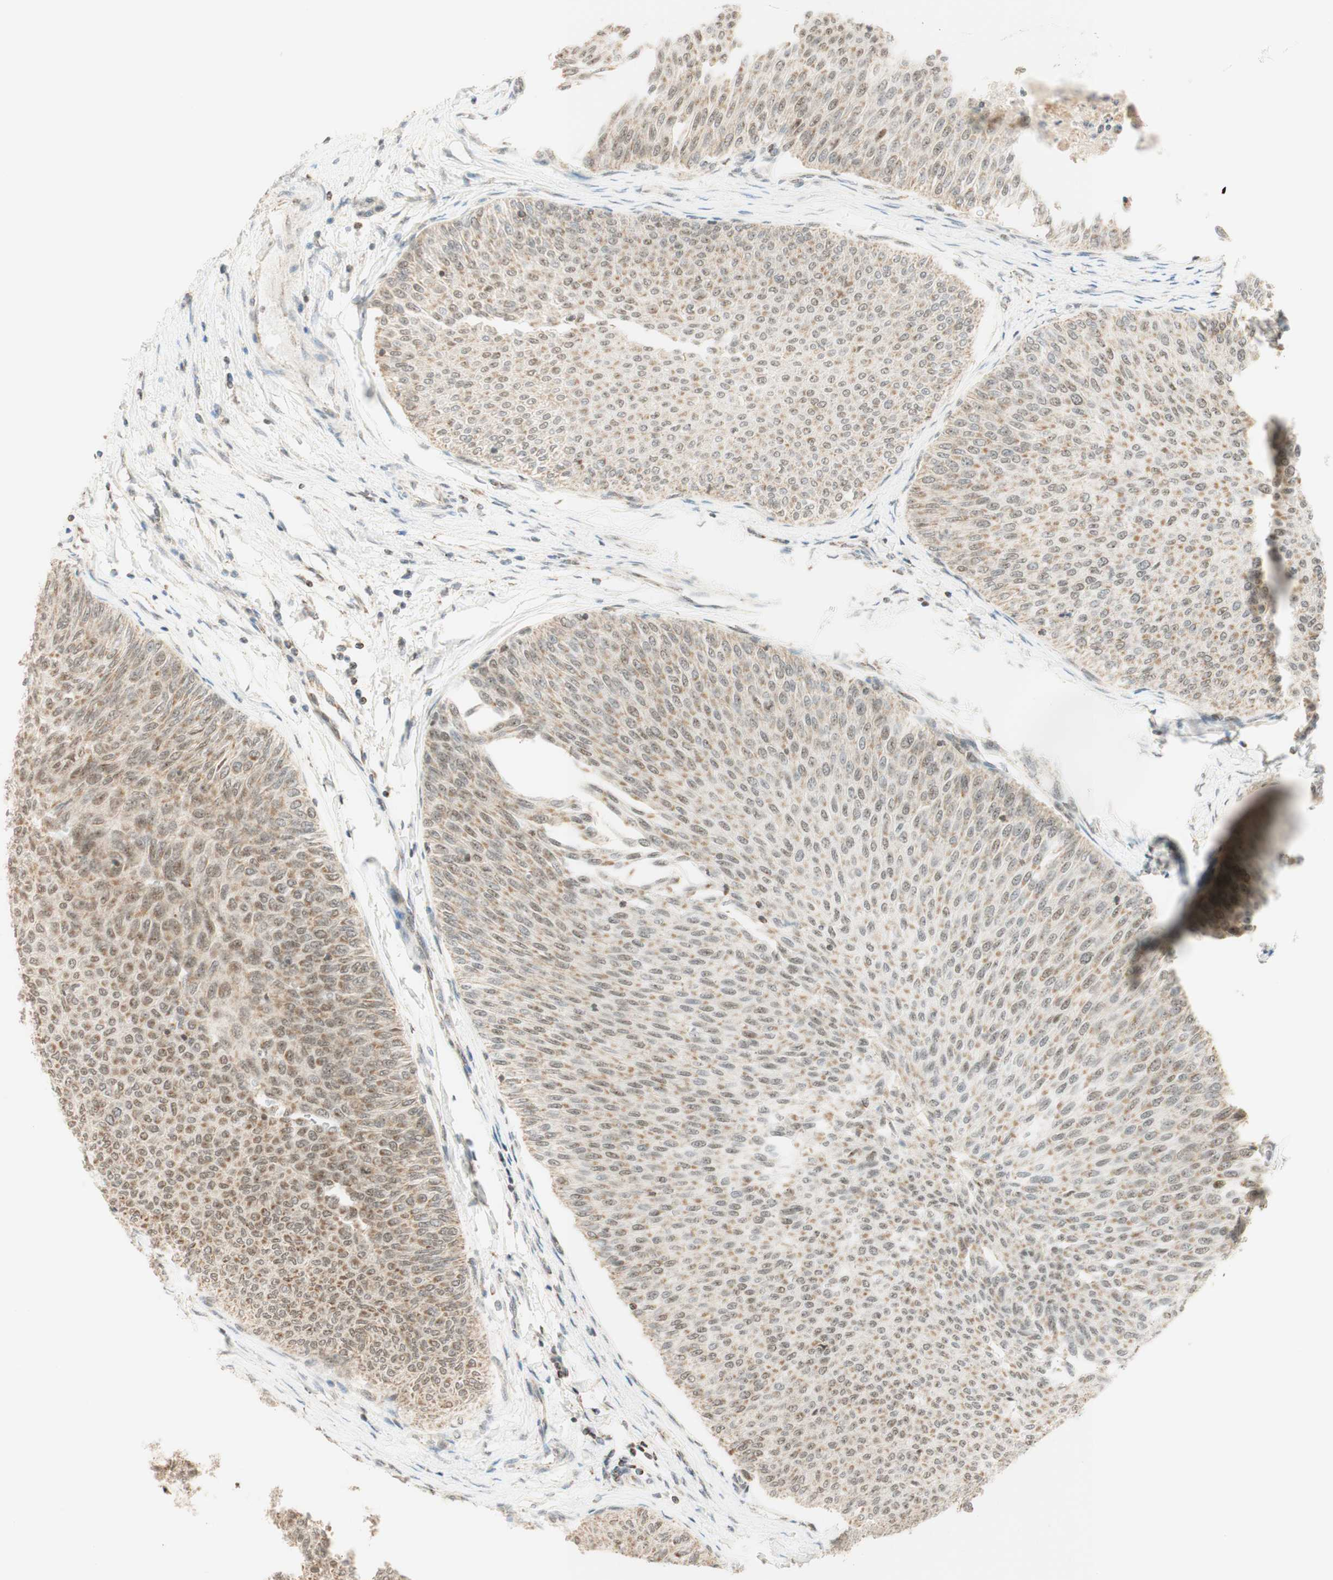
{"staining": {"intensity": "weak", "quantity": "25%-75%", "location": "cytoplasmic/membranous,nuclear"}, "tissue": "urothelial cancer", "cell_type": "Tumor cells", "image_type": "cancer", "snomed": [{"axis": "morphology", "description": "Urothelial carcinoma, Low grade"}, {"axis": "topography", "description": "Urinary bladder"}], "caption": "Urothelial cancer was stained to show a protein in brown. There is low levels of weak cytoplasmic/membranous and nuclear staining in about 25%-75% of tumor cells.", "gene": "ZNF782", "patient": {"sex": "male", "age": 78}}